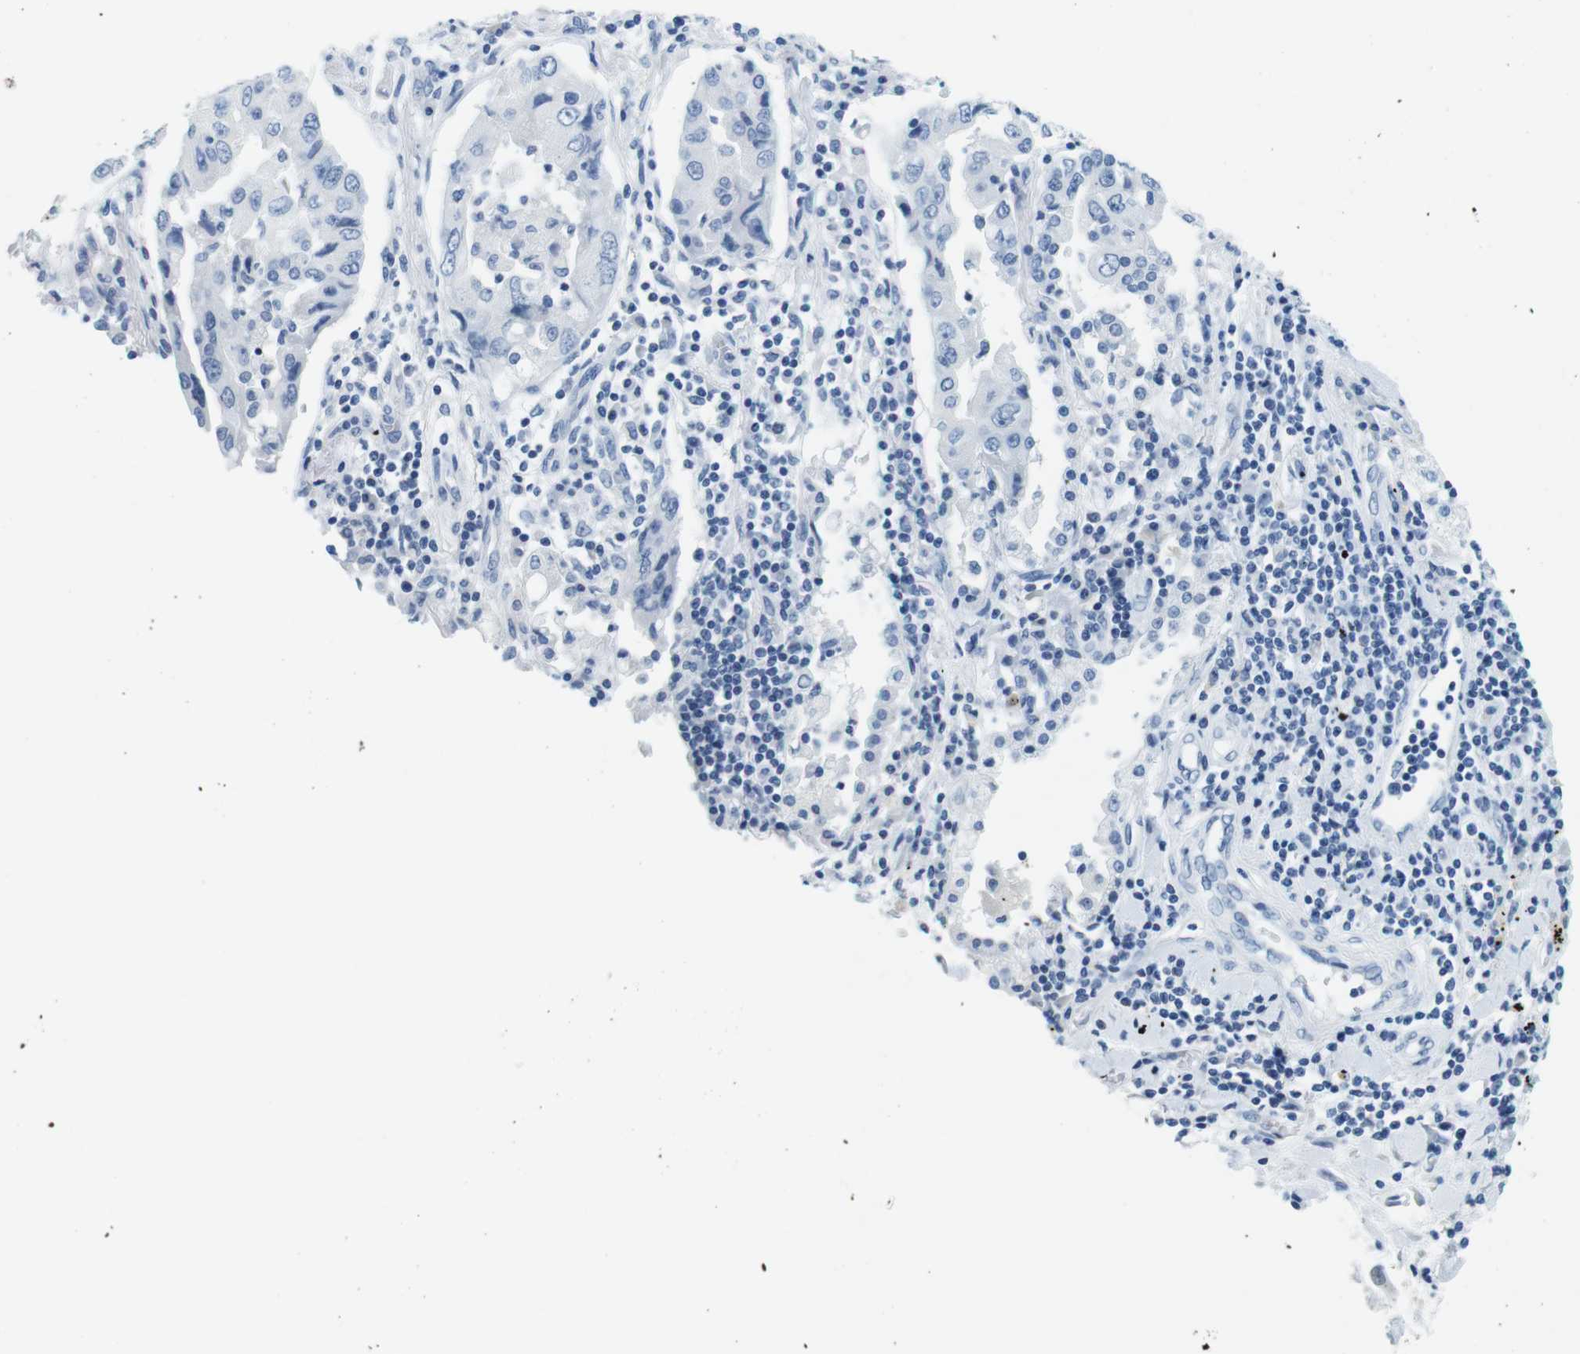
{"staining": {"intensity": "negative", "quantity": "none", "location": "none"}, "tissue": "lung cancer", "cell_type": "Tumor cells", "image_type": "cancer", "snomed": [{"axis": "morphology", "description": "Adenocarcinoma, NOS"}, {"axis": "topography", "description": "Lung"}], "caption": "The image displays no significant staining in tumor cells of lung cancer. (DAB immunohistochemistry (IHC), high magnification).", "gene": "CYP2C9", "patient": {"sex": "female", "age": 65}}